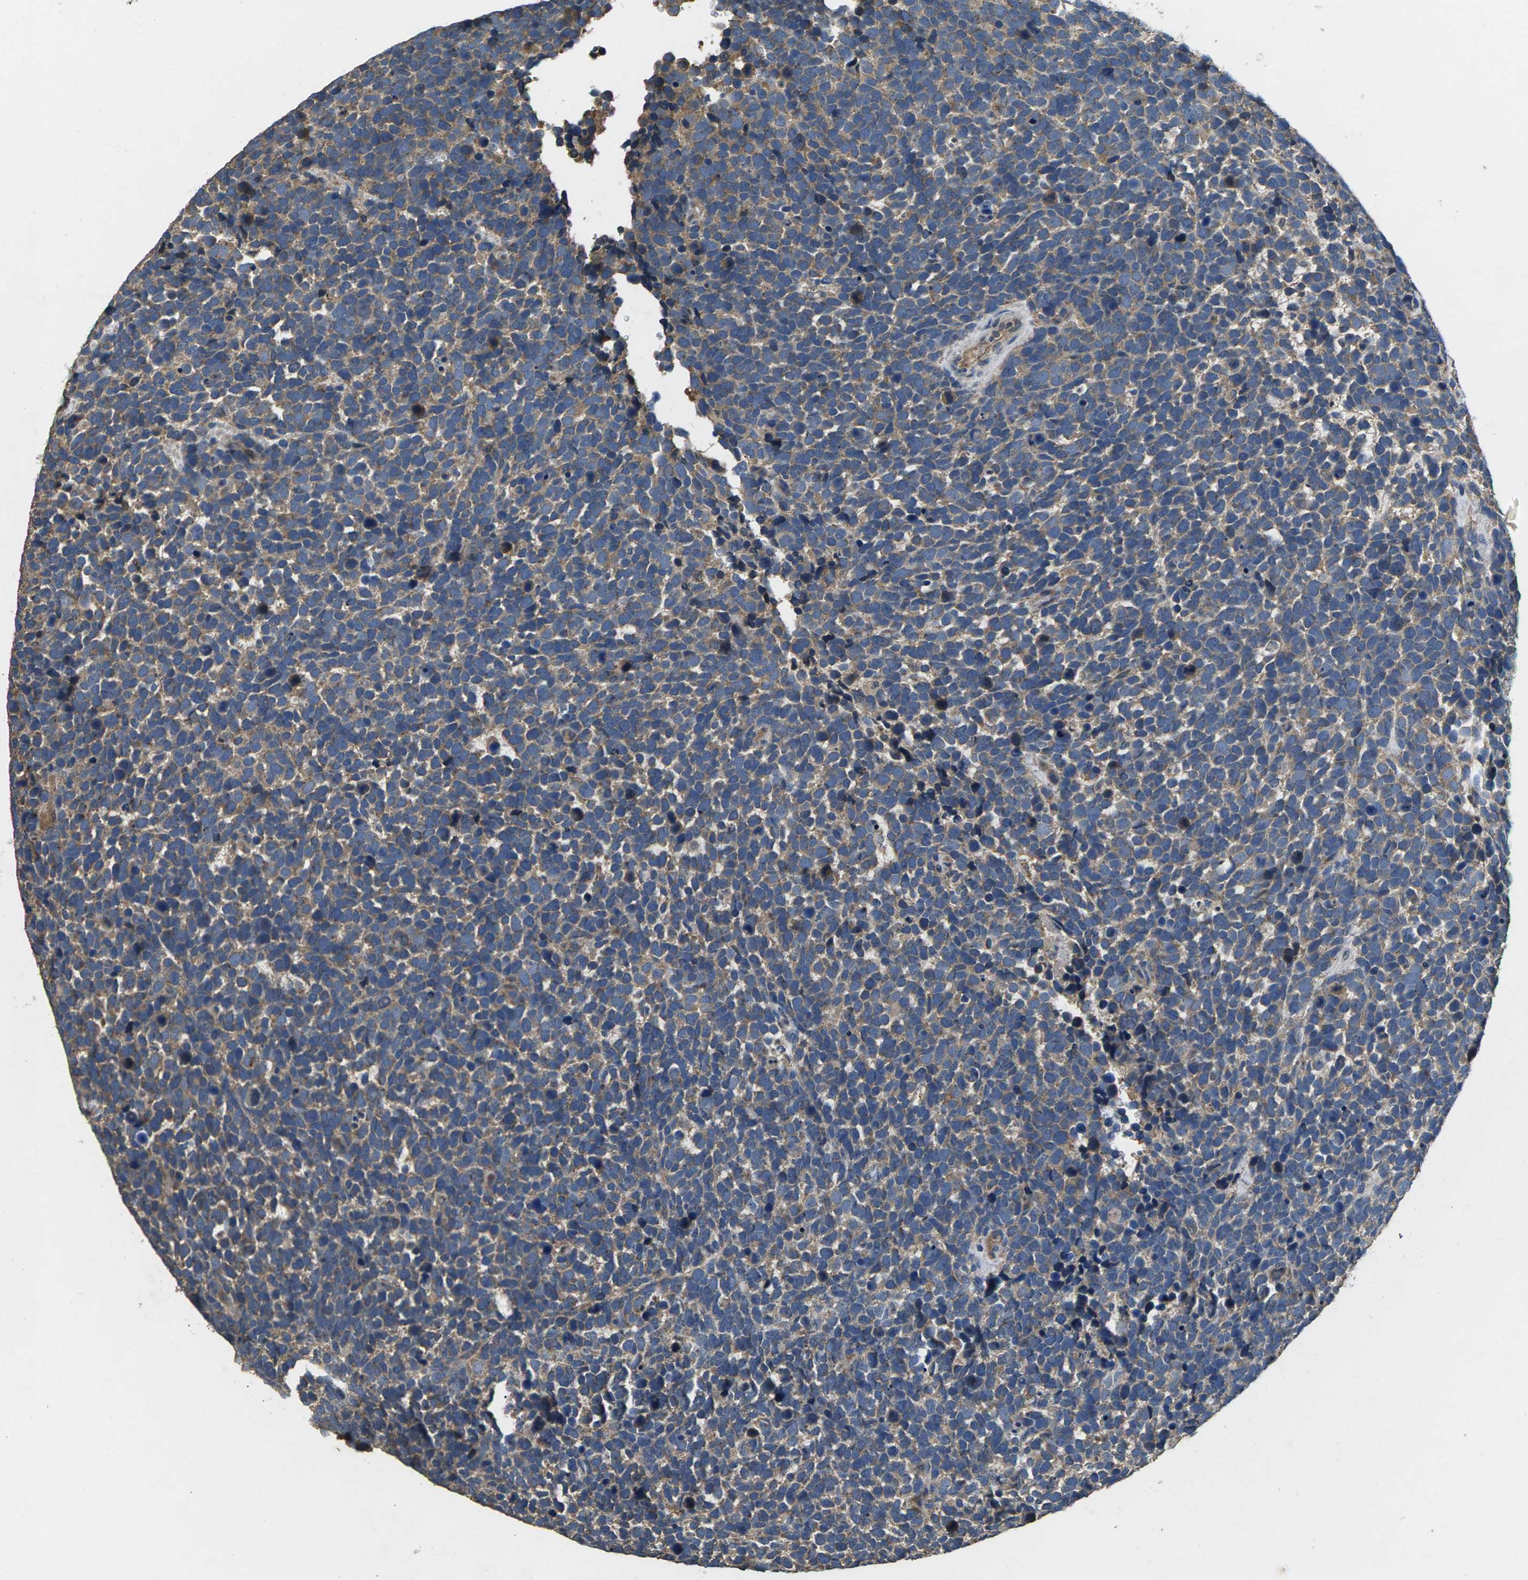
{"staining": {"intensity": "weak", "quantity": "25%-75%", "location": "cytoplasmic/membranous"}, "tissue": "urothelial cancer", "cell_type": "Tumor cells", "image_type": "cancer", "snomed": [{"axis": "morphology", "description": "Urothelial carcinoma, High grade"}, {"axis": "topography", "description": "Urinary bladder"}], "caption": "Urothelial carcinoma (high-grade) tissue demonstrates weak cytoplasmic/membranous staining in approximately 25%-75% of tumor cells, visualized by immunohistochemistry.", "gene": "B4GAT1", "patient": {"sex": "female", "age": 82}}